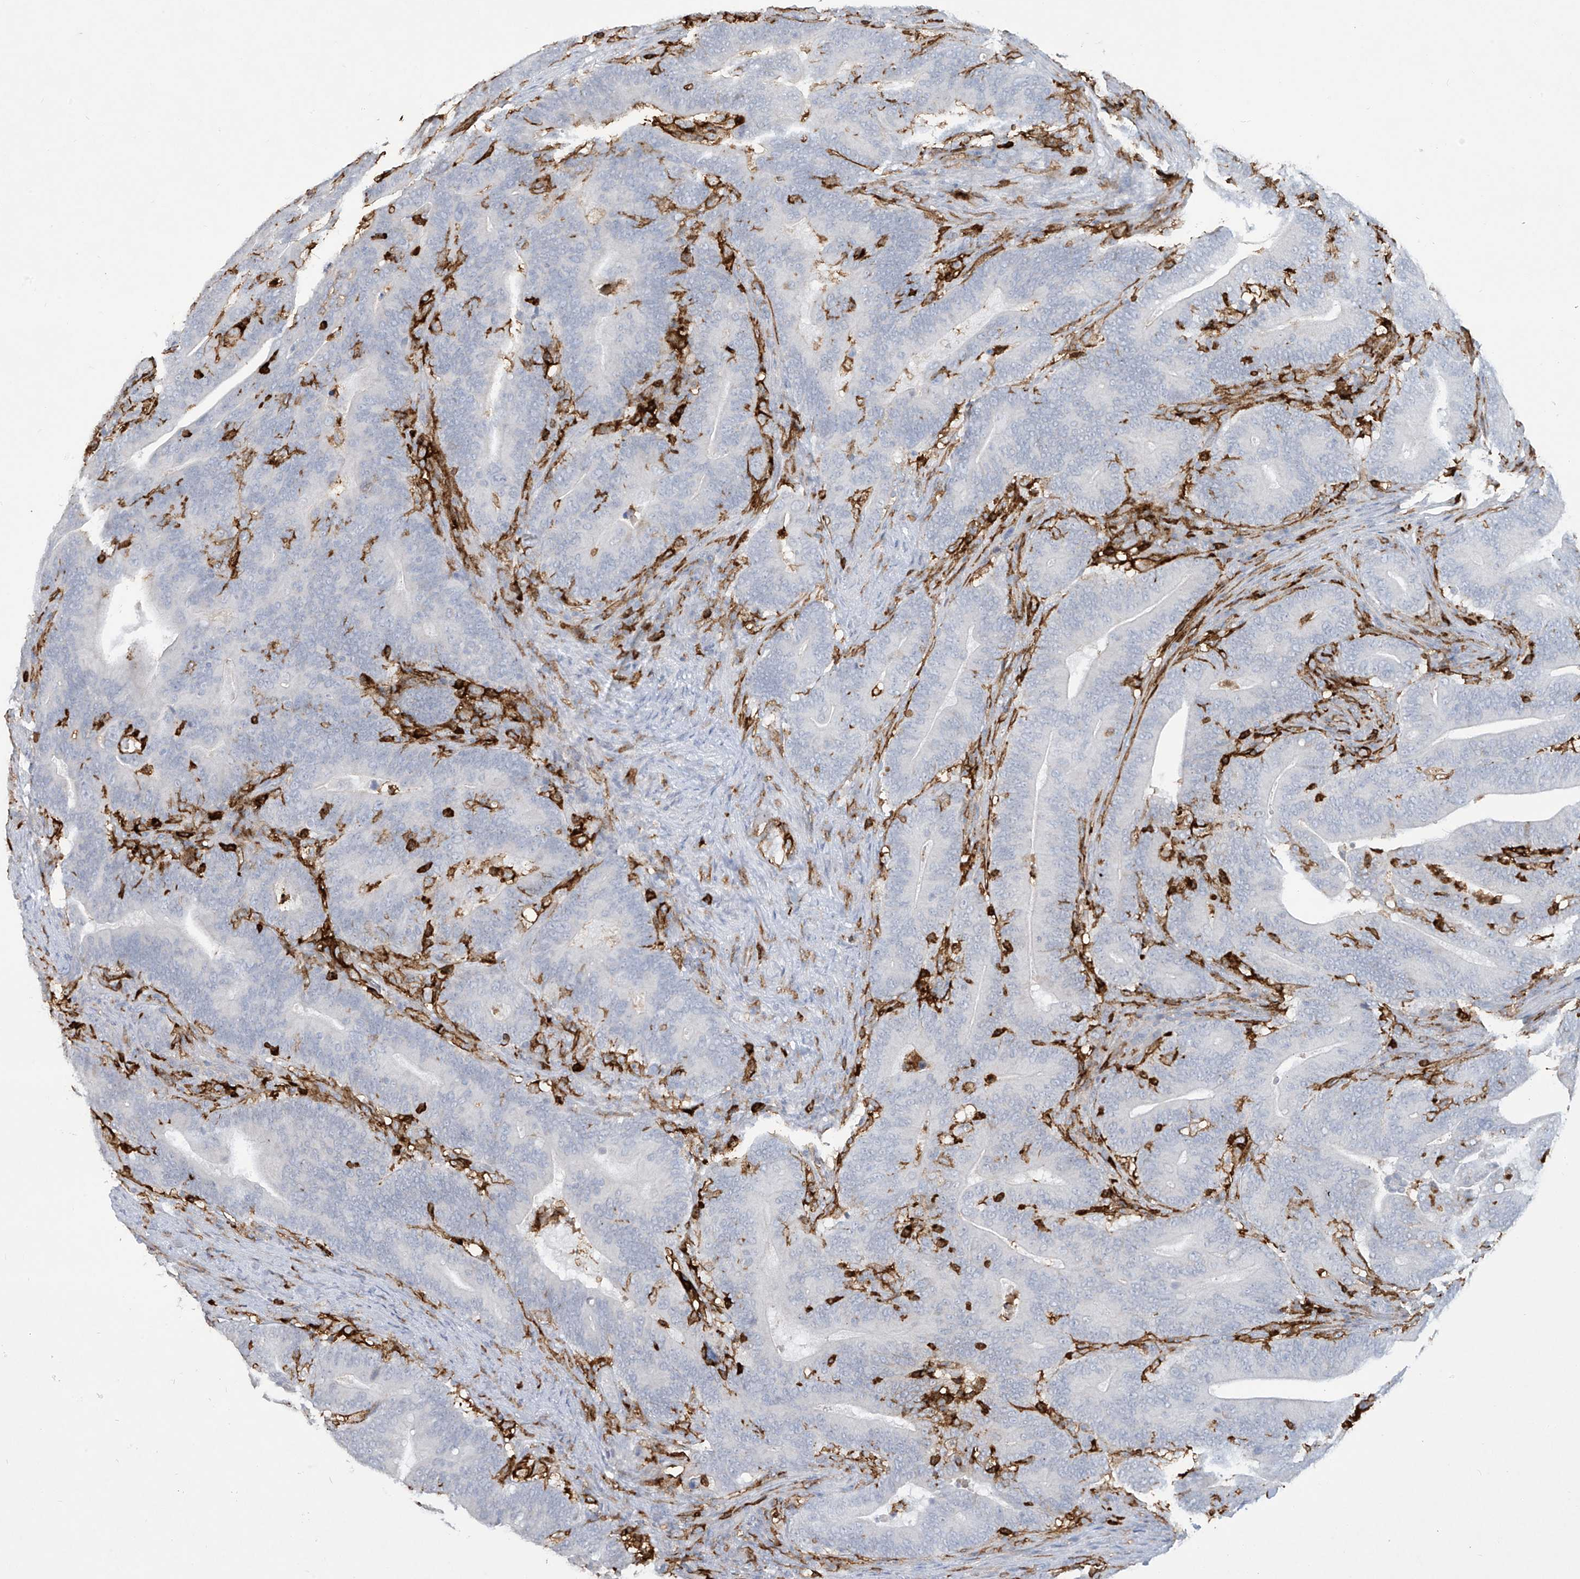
{"staining": {"intensity": "negative", "quantity": "none", "location": "none"}, "tissue": "colorectal cancer", "cell_type": "Tumor cells", "image_type": "cancer", "snomed": [{"axis": "morphology", "description": "Normal tissue, NOS"}, {"axis": "morphology", "description": "Adenocarcinoma, NOS"}, {"axis": "topography", "description": "Colon"}], "caption": "DAB immunohistochemical staining of colorectal cancer (adenocarcinoma) demonstrates no significant staining in tumor cells.", "gene": "FCGR3A", "patient": {"sex": "female", "age": 66}}